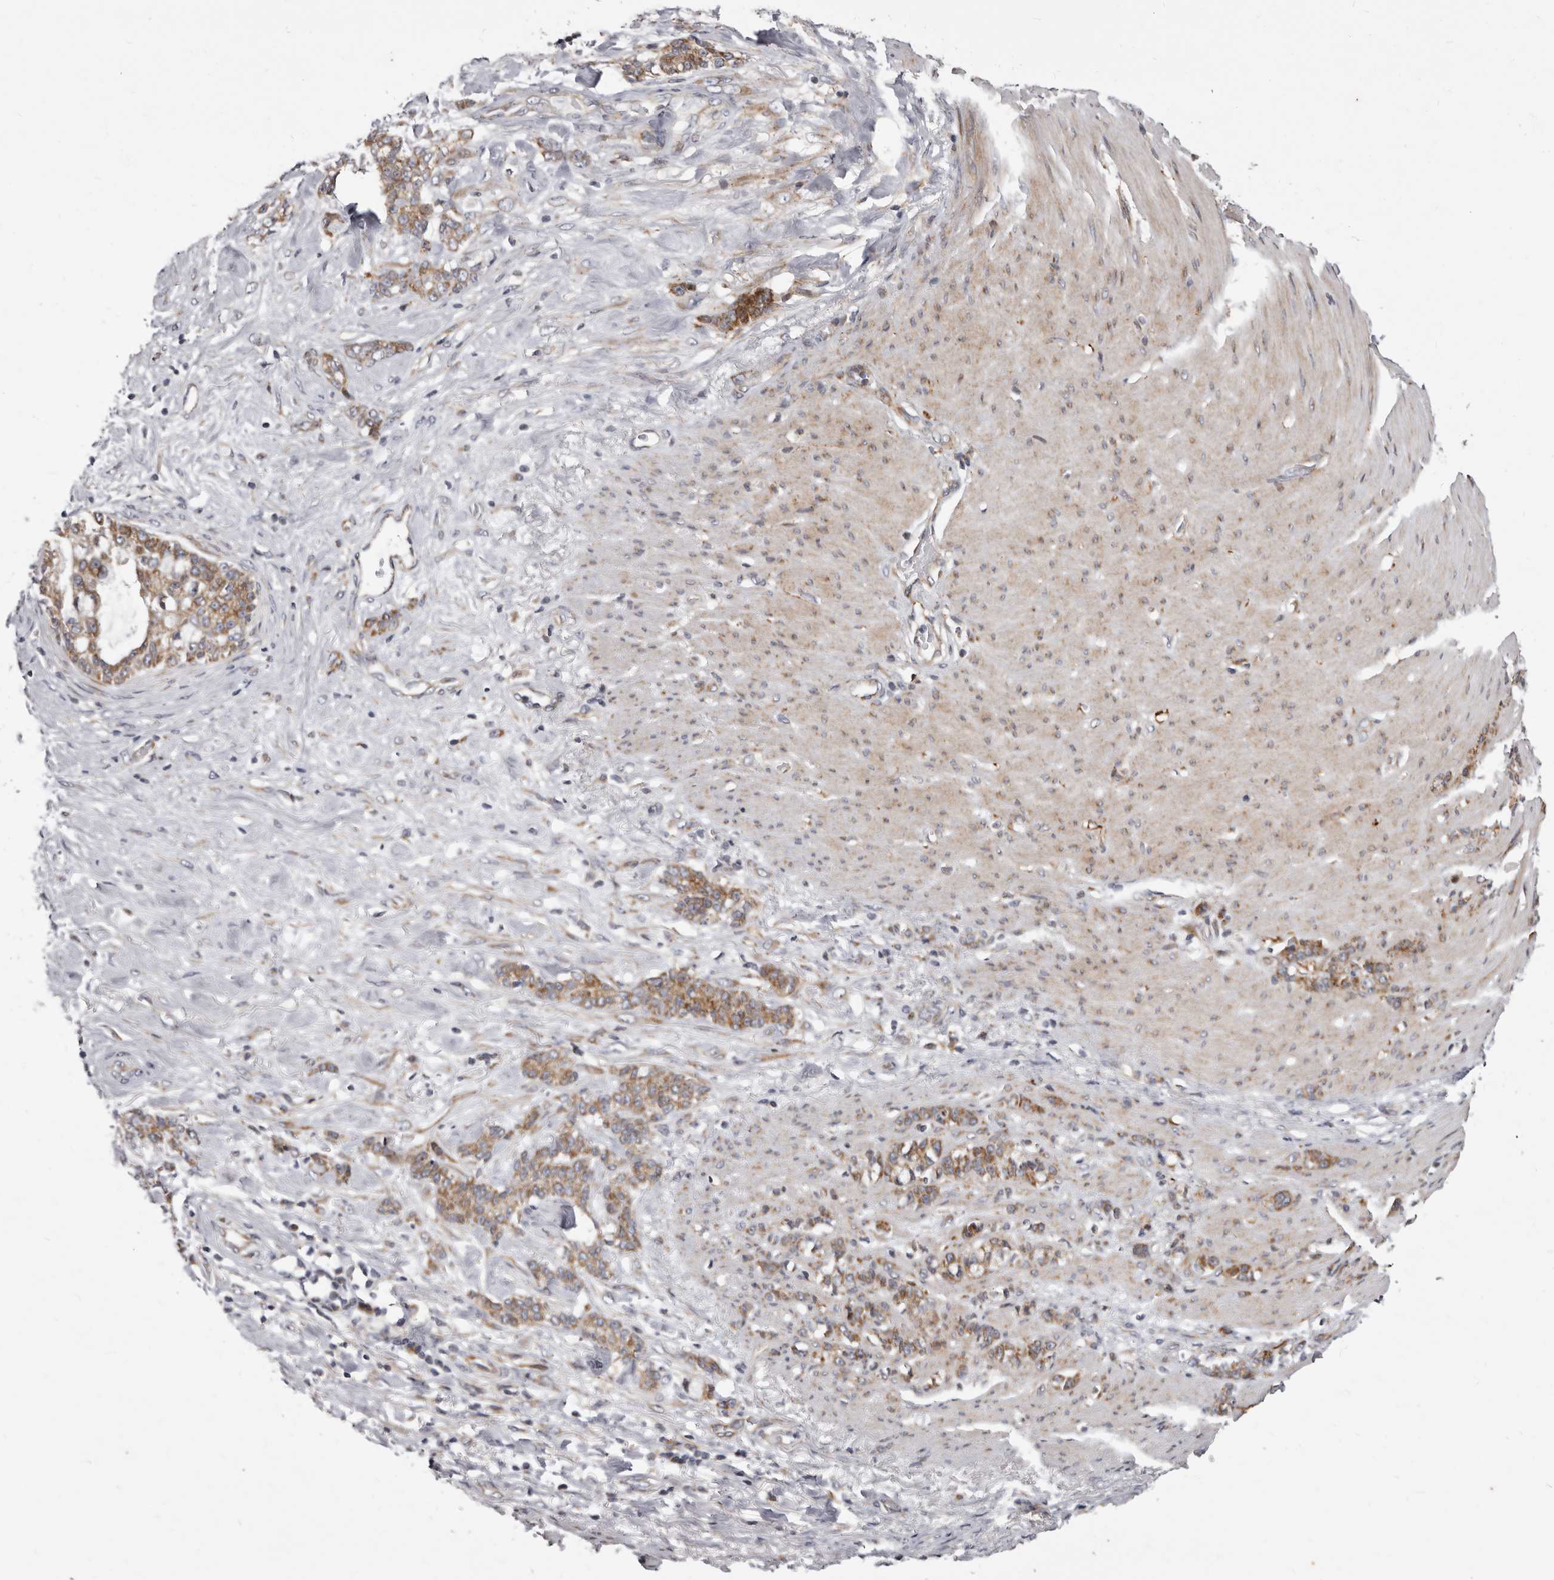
{"staining": {"intensity": "moderate", "quantity": ">75%", "location": "cytoplasmic/membranous"}, "tissue": "stomach cancer", "cell_type": "Tumor cells", "image_type": "cancer", "snomed": [{"axis": "morphology", "description": "Adenocarcinoma, NOS"}, {"axis": "topography", "description": "Stomach, lower"}], "caption": "High-power microscopy captured an IHC micrograph of stomach cancer (adenocarcinoma), revealing moderate cytoplasmic/membranous positivity in approximately >75% of tumor cells.", "gene": "TIMM17B", "patient": {"sex": "male", "age": 88}}